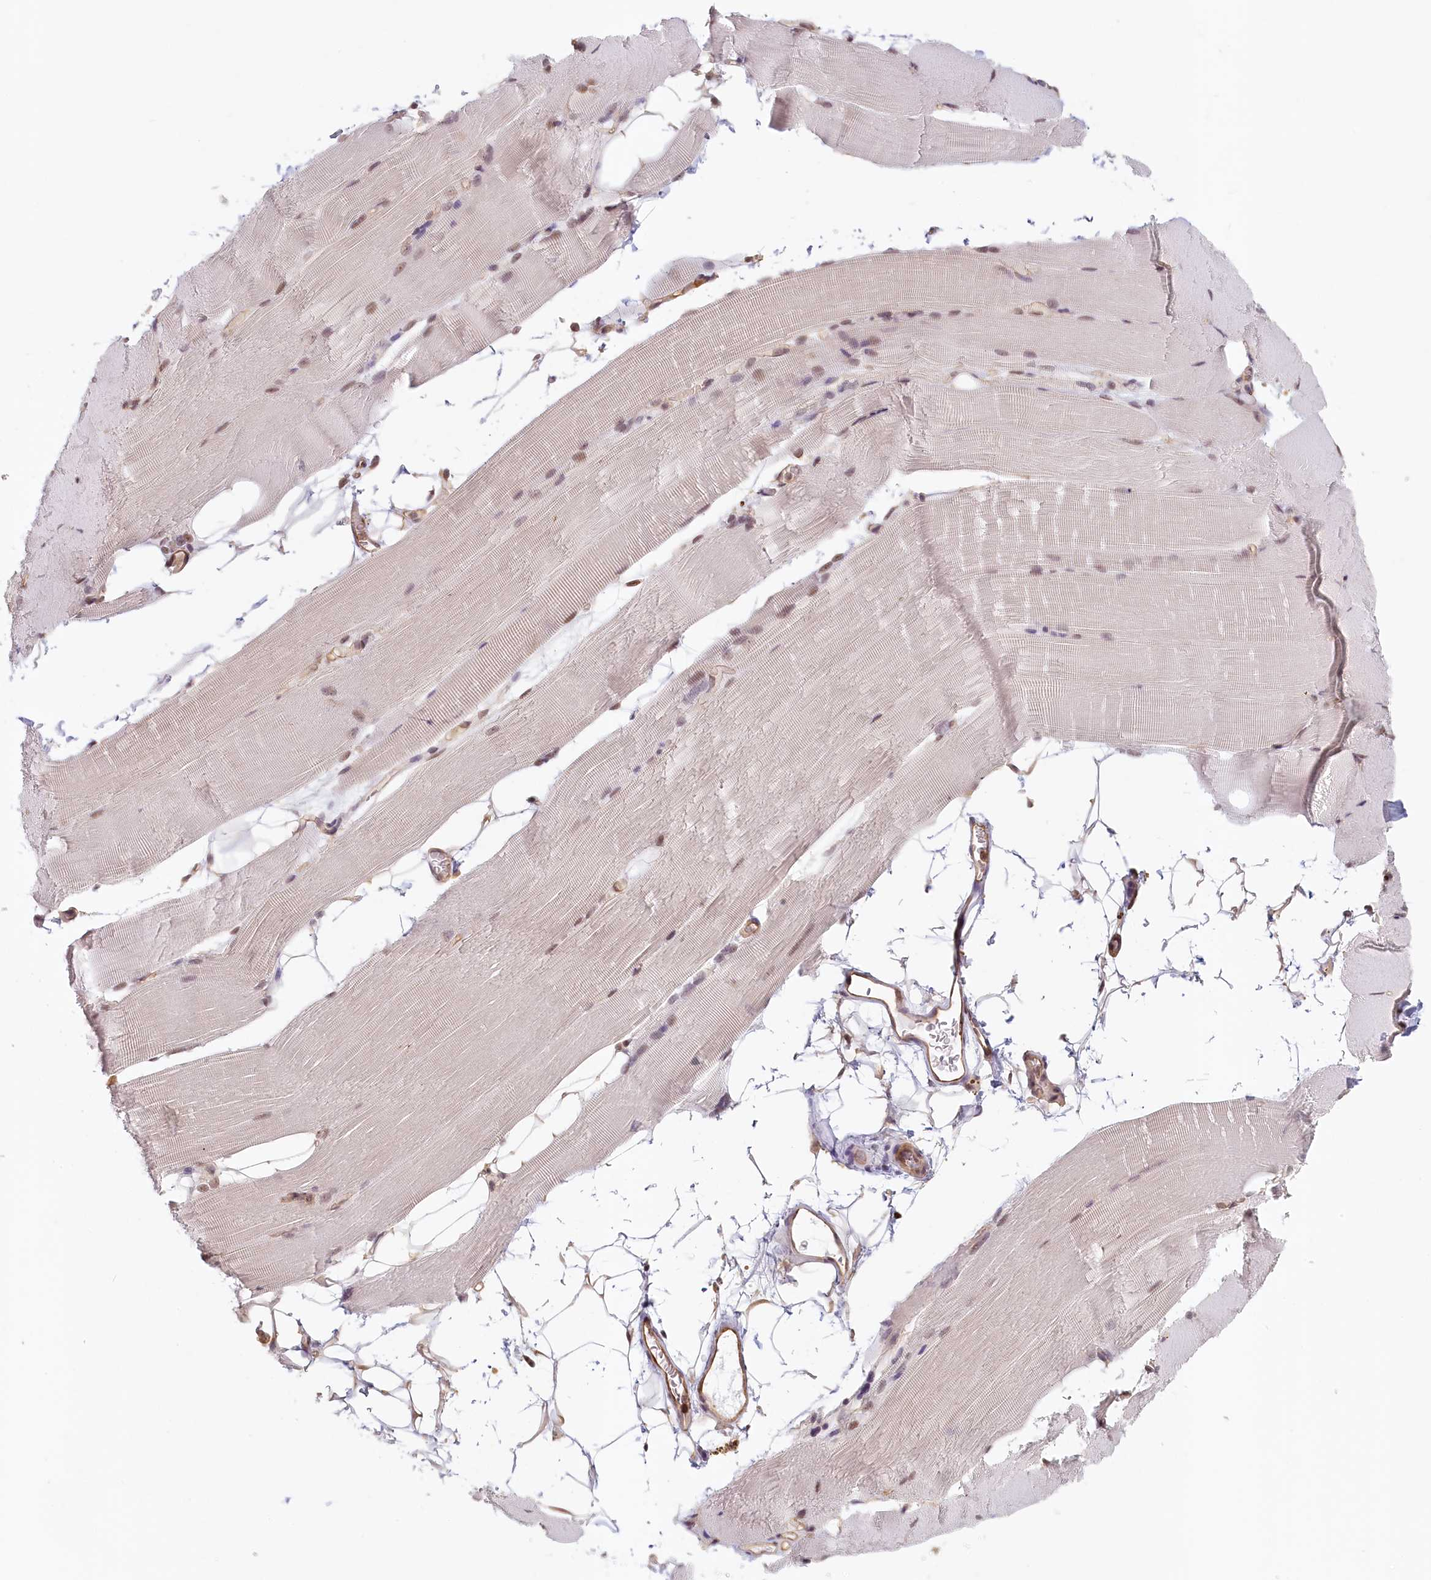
{"staining": {"intensity": "moderate", "quantity": "25%-75%", "location": "nuclear"}, "tissue": "skeletal muscle", "cell_type": "Myocytes", "image_type": "normal", "snomed": [{"axis": "morphology", "description": "Normal tissue, NOS"}, {"axis": "topography", "description": "Skeletal muscle"}, {"axis": "topography", "description": "Parathyroid gland"}], "caption": "Approximately 25%-75% of myocytes in benign skeletal muscle display moderate nuclear protein expression as visualized by brown immunohistochemical staining.", "gene": "C19orf44", "patient": {"sex": "female", "age": 37}}